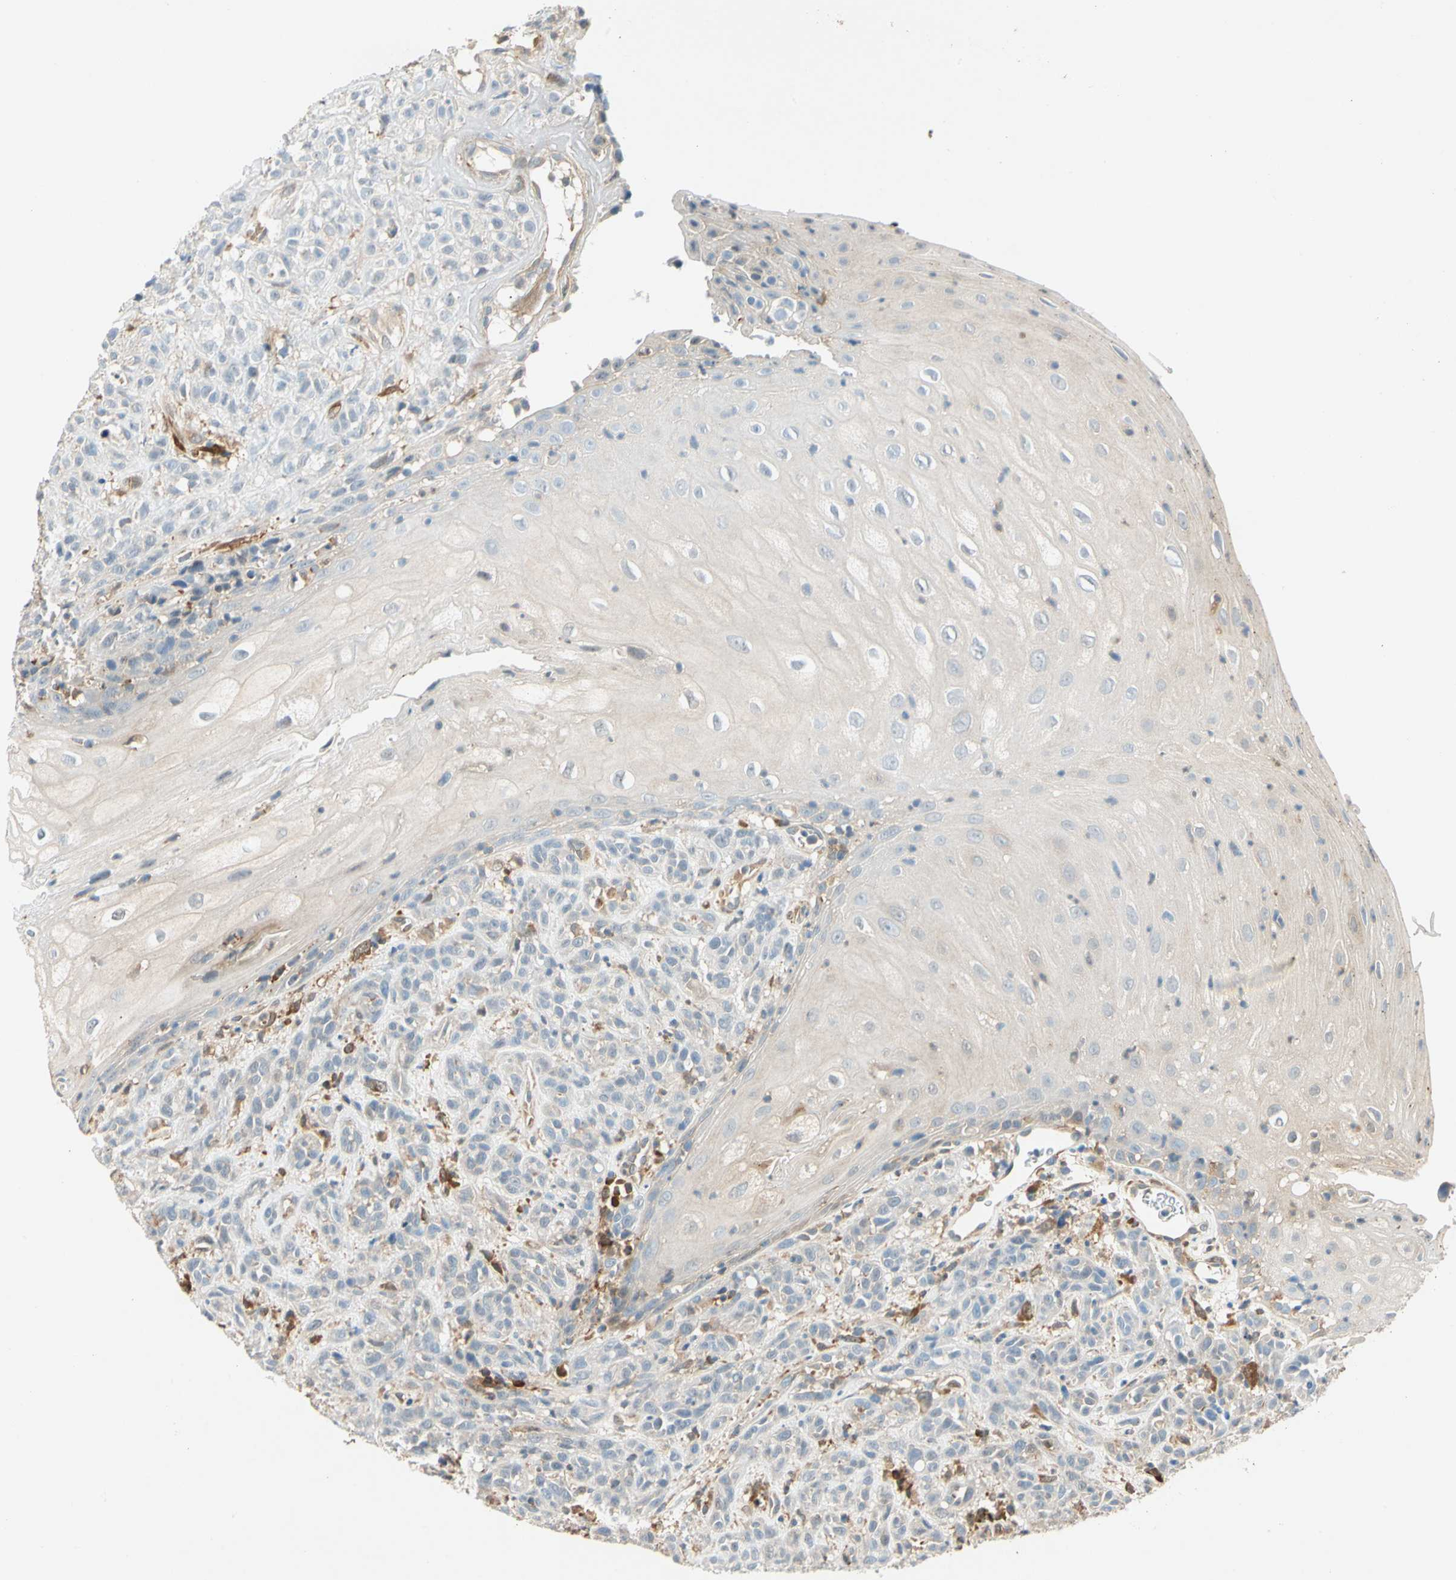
{"staining": {"intensity": "weak", "quantity": "25%-75%", "location": "cytoplasmic/membranous"}, "tissue": "head and neck cancer", "cell_type": "Tumor cells", "image_type": "cancer", "snomed": [{"axis": "morphology", "description": "Normal tissue, NOS"}, {"axis": "morphology", "description": "Squamous cell carcinoma, NOS"}, {"axis": "topography", "description": "Cartilage tissue"}, {"axis": "topography", "description": "Head-Neck"}], "caption": "High-magnification brightfield microscopy of head and neck squamous cell carcinoma stained with DAB (3,3'-diaminobenzidine) (brown) and counterstained with hematoxylin (blue). tumor cells exhibit weak cytoplasmic/membranous expression is seen in about25%-75% of cells. (DAB (3,3'-diaminobenzidine) IHC, brown staining for protein, blue staining for nuclei).", "gene": "WIPI1", "patient": {"sex": "male", "age": 62}}